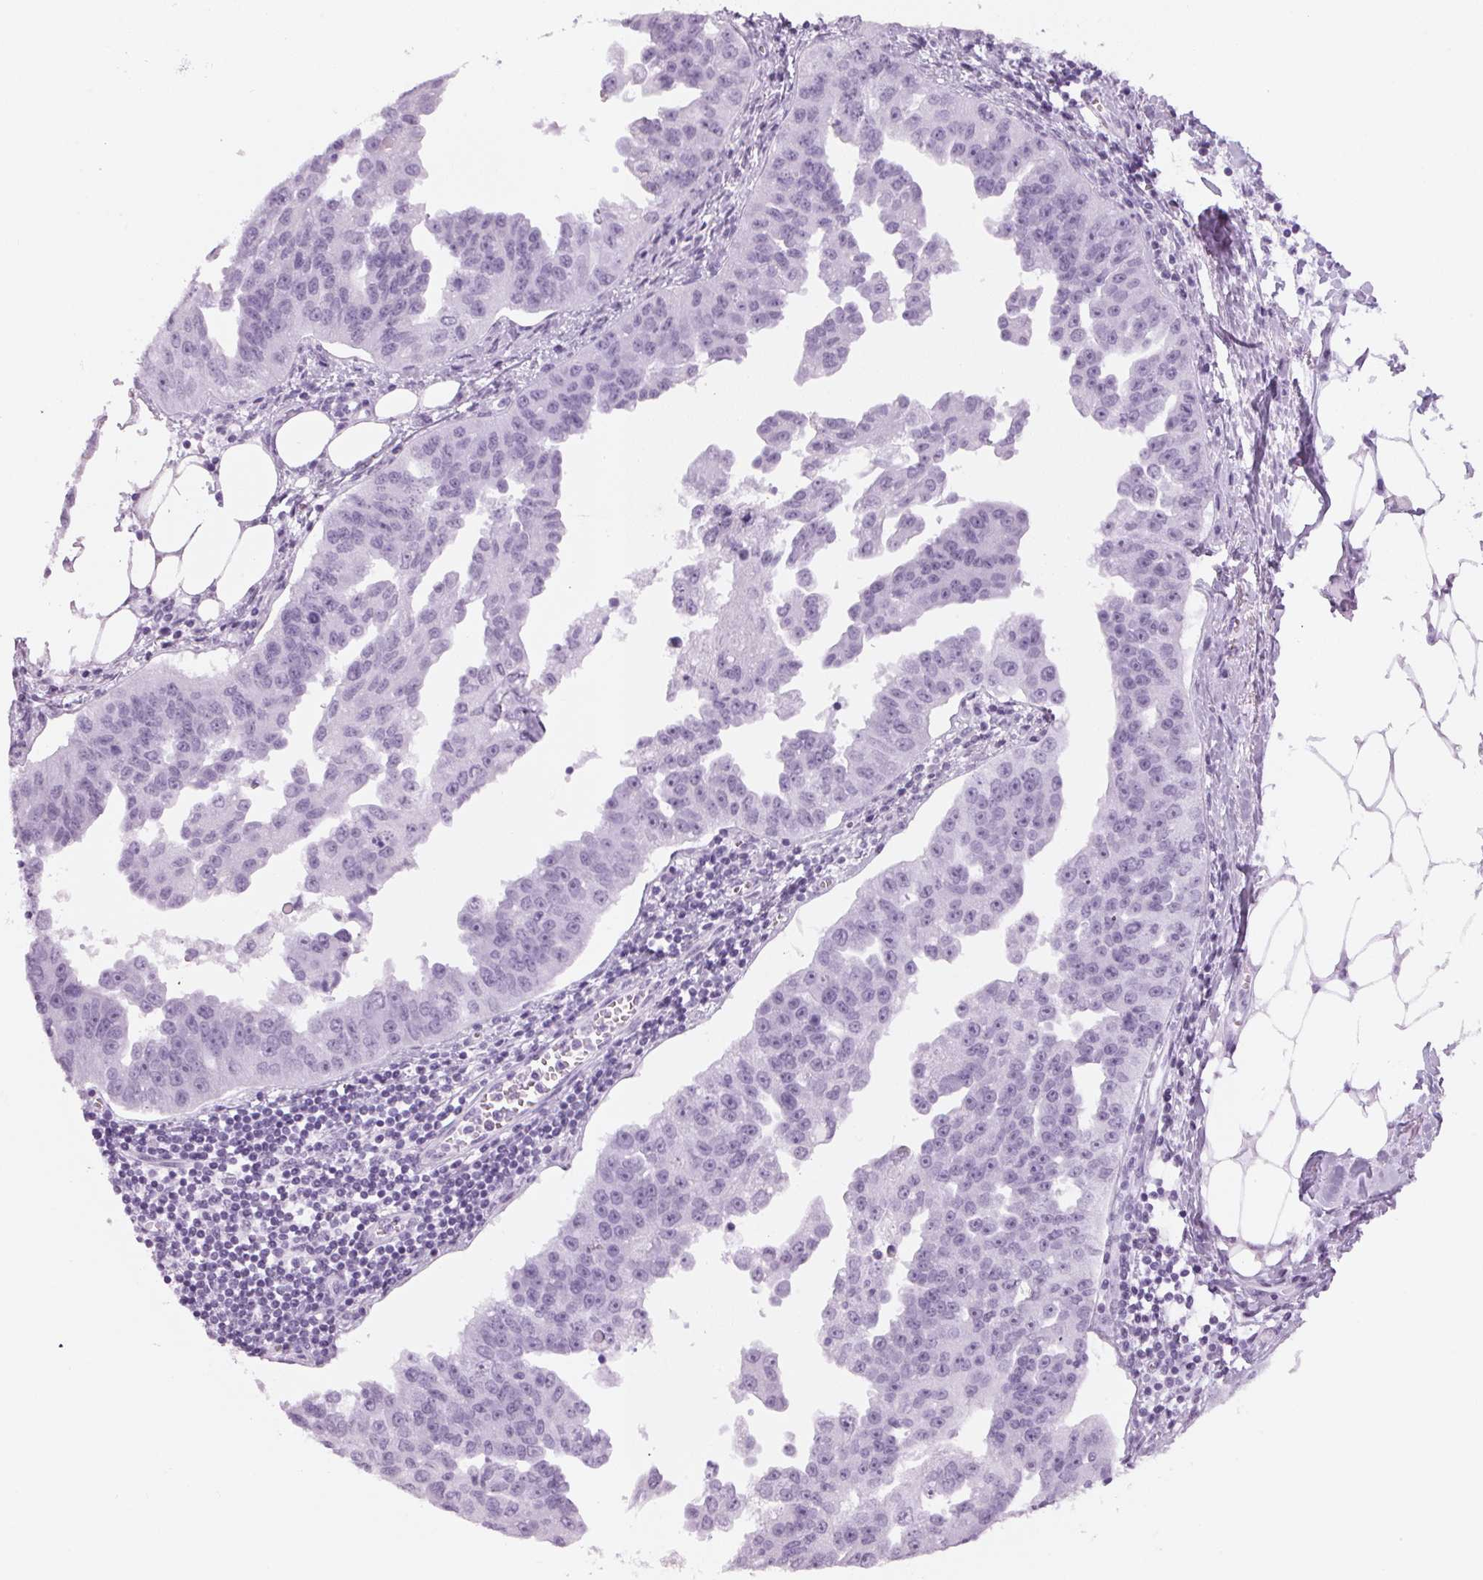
{"staining": {"intensity": "negative", "quantity": "none", "location": "none"}, "tissue": "ovarian cancer", "cell_type": "Tumor cells", "image_type": "cancer", "snomed": [{"axis": "morphology", "description": "Cystadenocarcinoma, serous, NOS"}, {"axis": "topography", "description": "Ovary"}], "caption": "Micrograph shows no significant protein staining in tumor cells of ovarian cancer (serous cystadenocarcinoma).", "gene": "ADAM20", "patient": {"sex": "female", "age": 75}}